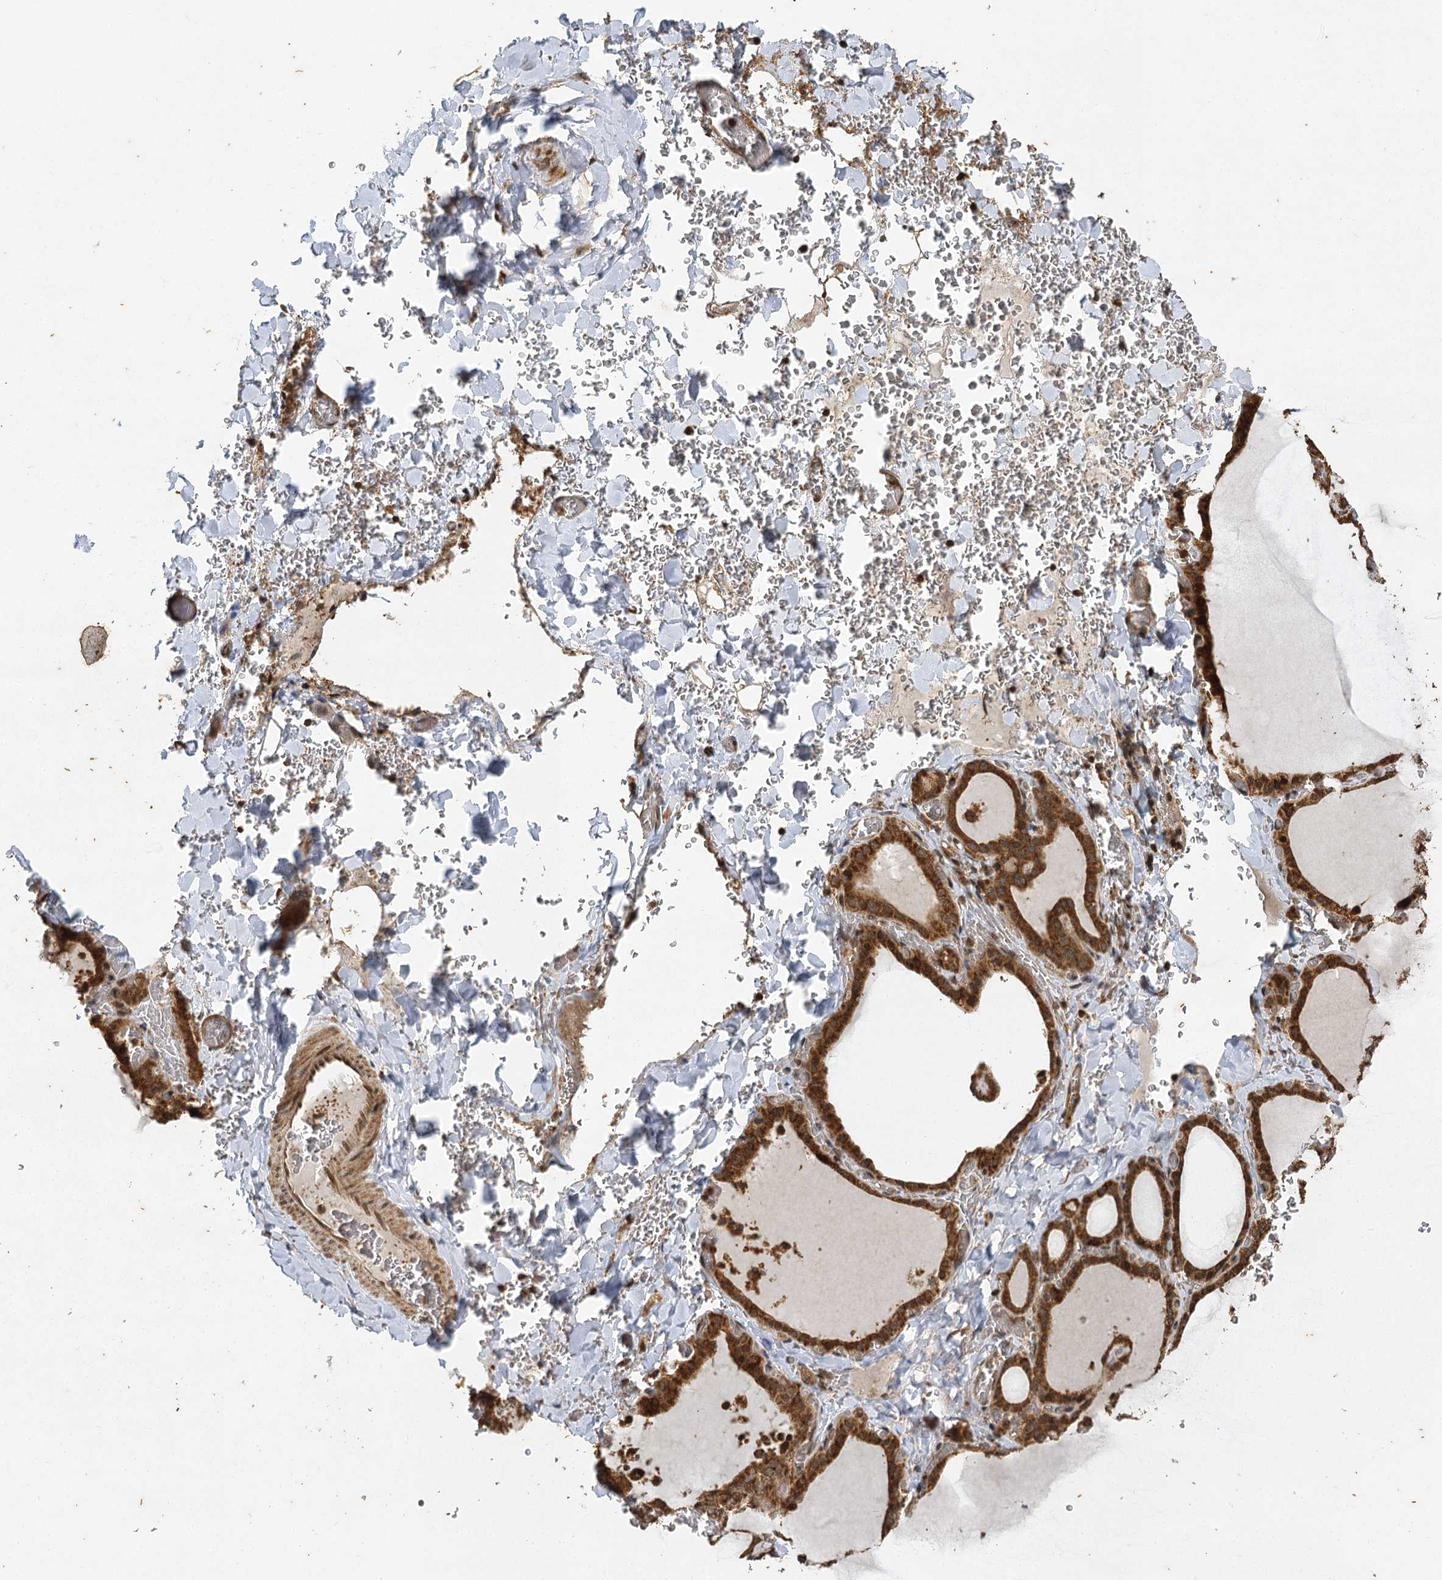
{"staining": {"intensity": "strong", "quantity": ">75%", "location": "cytoplasmic/membranous,nuclear"}, "tissue": "thyroid gland", "cell_type": "Glandular cells", "image_type": "normal", "snomed": [{"axis": "morphology", "description": "Normal tissue, NOS"}, {"axis": "topography", "description": "Thyroid gland"}], "caption": "Immunohistochemical staining of benign human thyroid gland reveals >75% levels of strong cytoplasmic/membranous,nuclear protein expression in about >75% of glandular cells.", "gene": "IL11RA", "patient": {"sex": "female", "age": 39}}